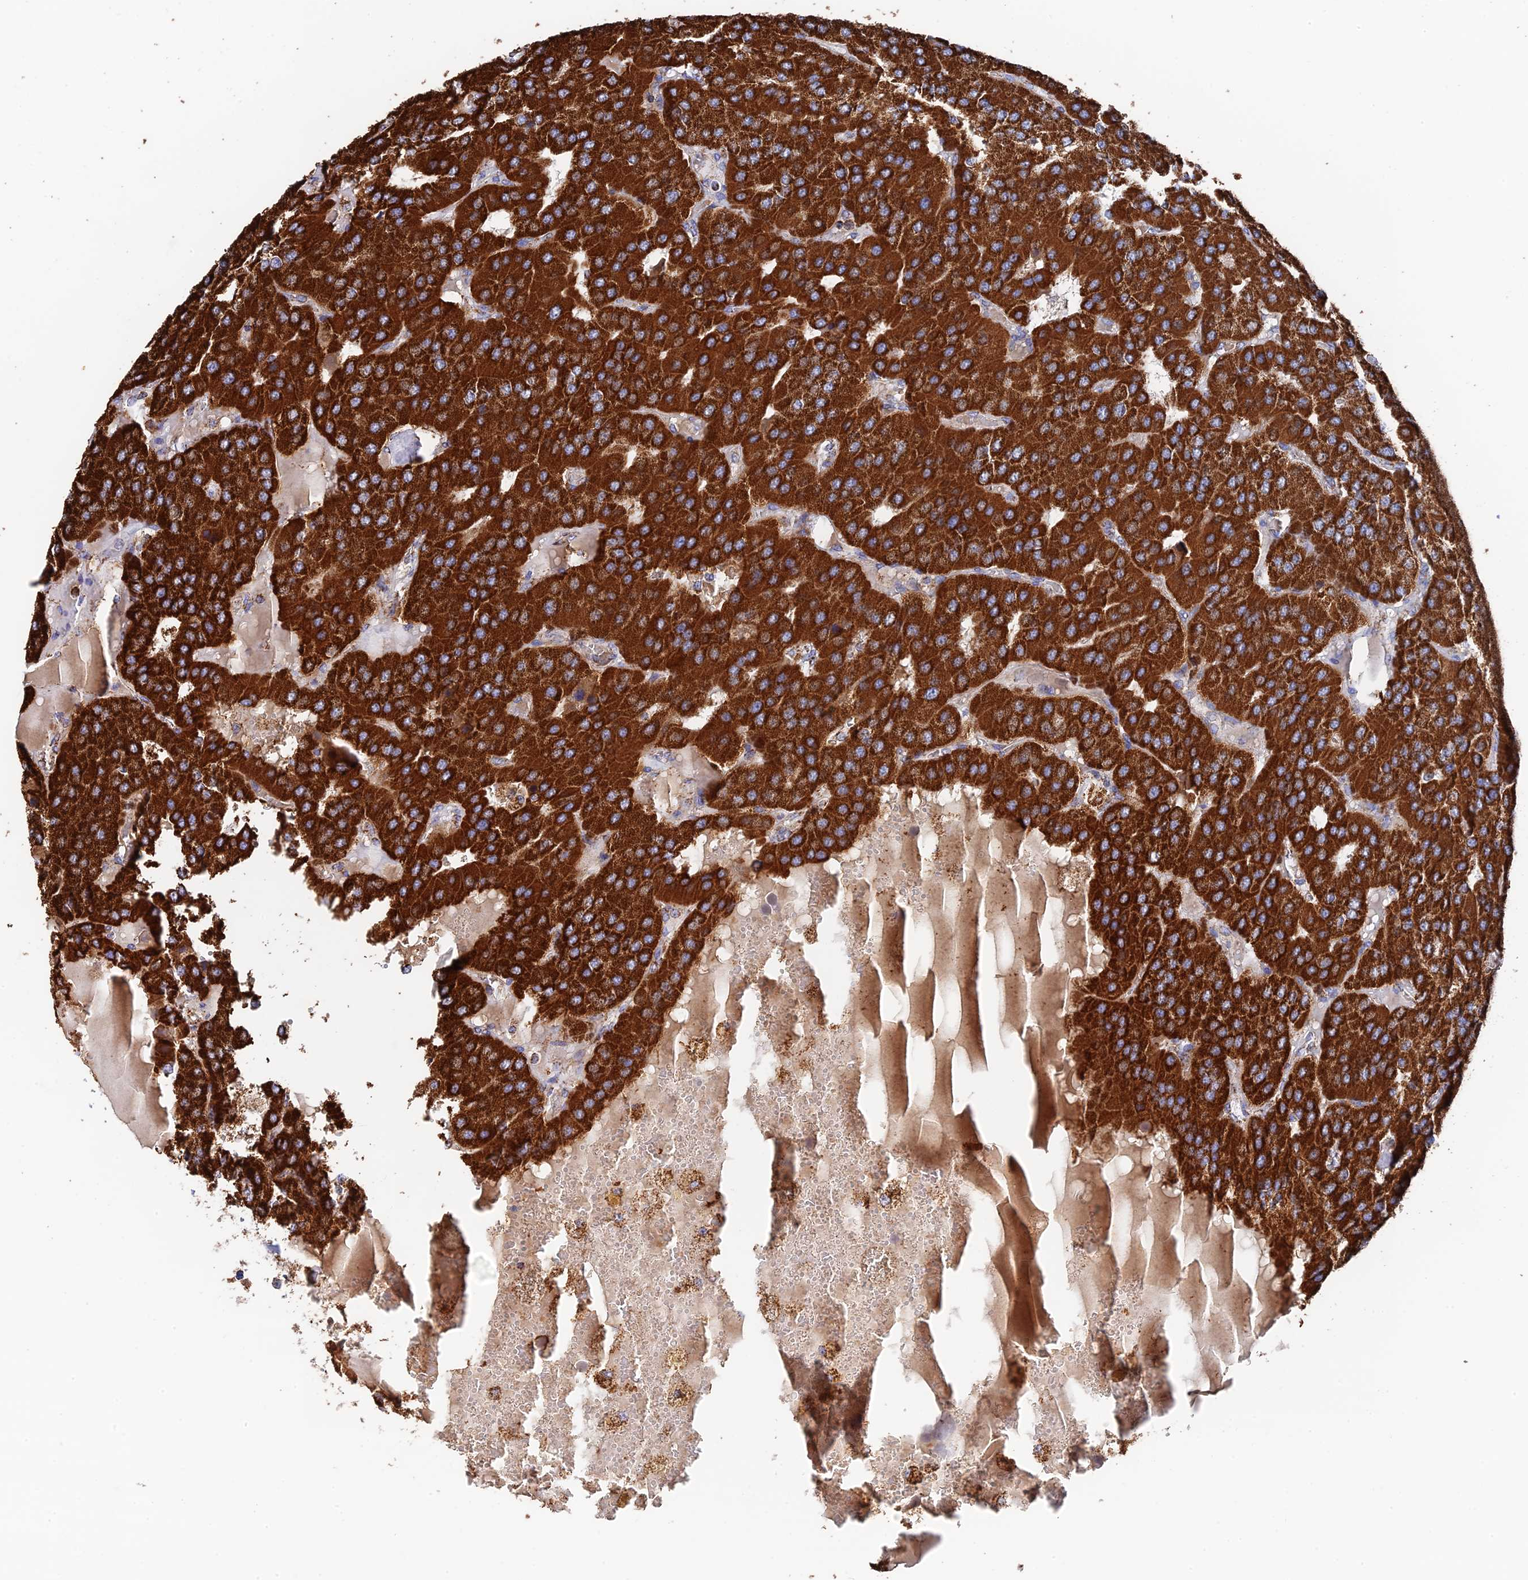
{"staining": {"intensity": "strong", "quantity": ">75%", "location": "cytoplasmic/membranous"}, "tissue": "parathyroid gland", "cell_type": "Glandular cells", "image_type": "normal", "snomed": [{"axis": "morphology", "description": "Normal tissue, NOS"}, {"axis": "morphology", "description": "Adenoma, NOS"}, {"axis": "topography", "description": "Parathyroid gland"}], "caption": "A high amount of strong cytoplasmic/membranous staining is identified in approximately >75% of glandular cells in unremarkable parathyroid gland. (DAB IHC, brown staining for protein, blue staining for nuclei).", "gene": "HAUS8", "patient": {"sex": "female", "age": 86}}